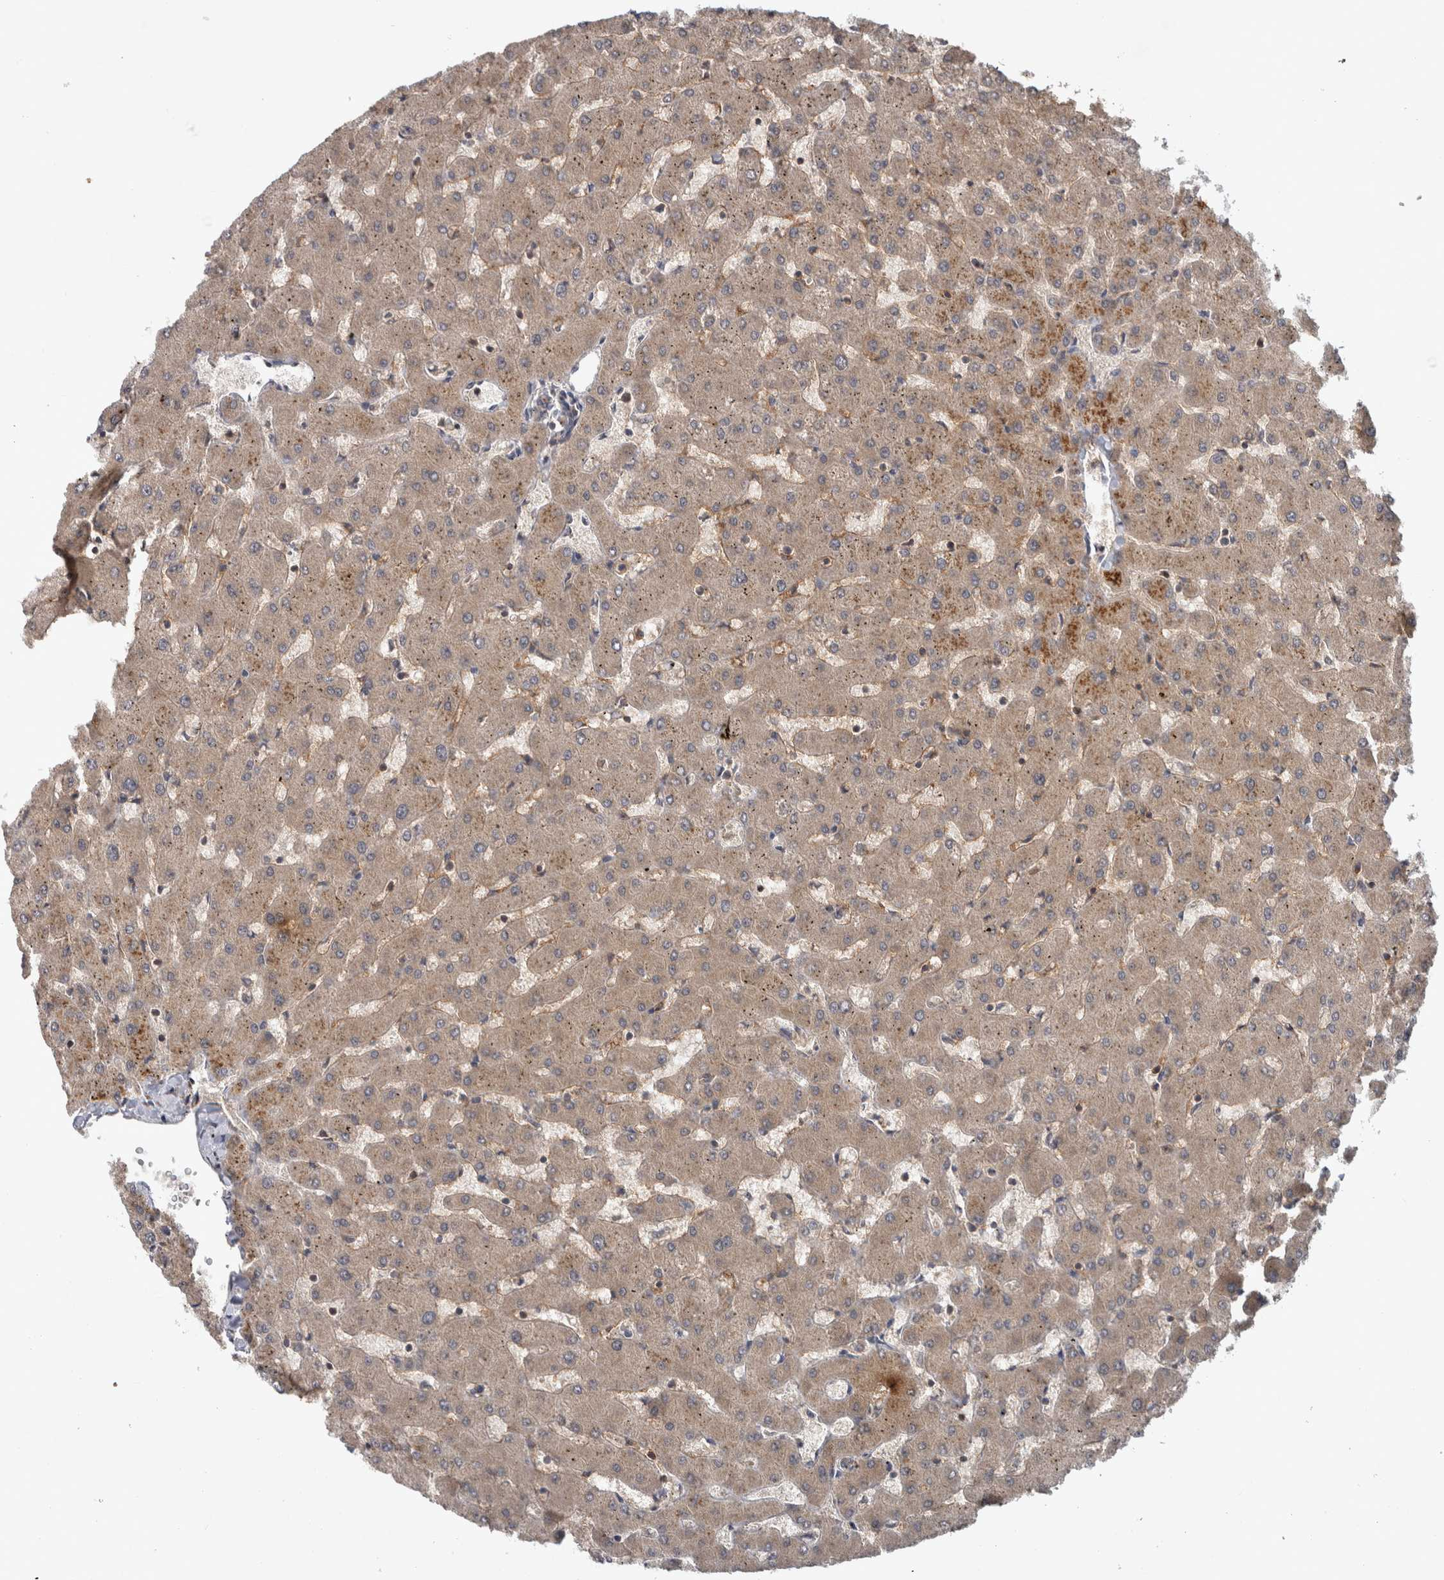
{"staining": {"intensity": "weak", "quantity": "<25%", "location": "cytoplasmic/membranous"}, "tissue": "liver", "cell_type": "Cholangiocytes", "image_type": "normal", "snomed": [{"axis": "morphology", "description": "Normal tissue, NOS"}, {"axis": "topography", "description": "Liver"}], "caption": "This is an immunohistochemistry image of unremarkable liver. There is no expression in cholangiocytes.", "gene": "HMOX2", "patient": {"sex": "female", "age": 63}}